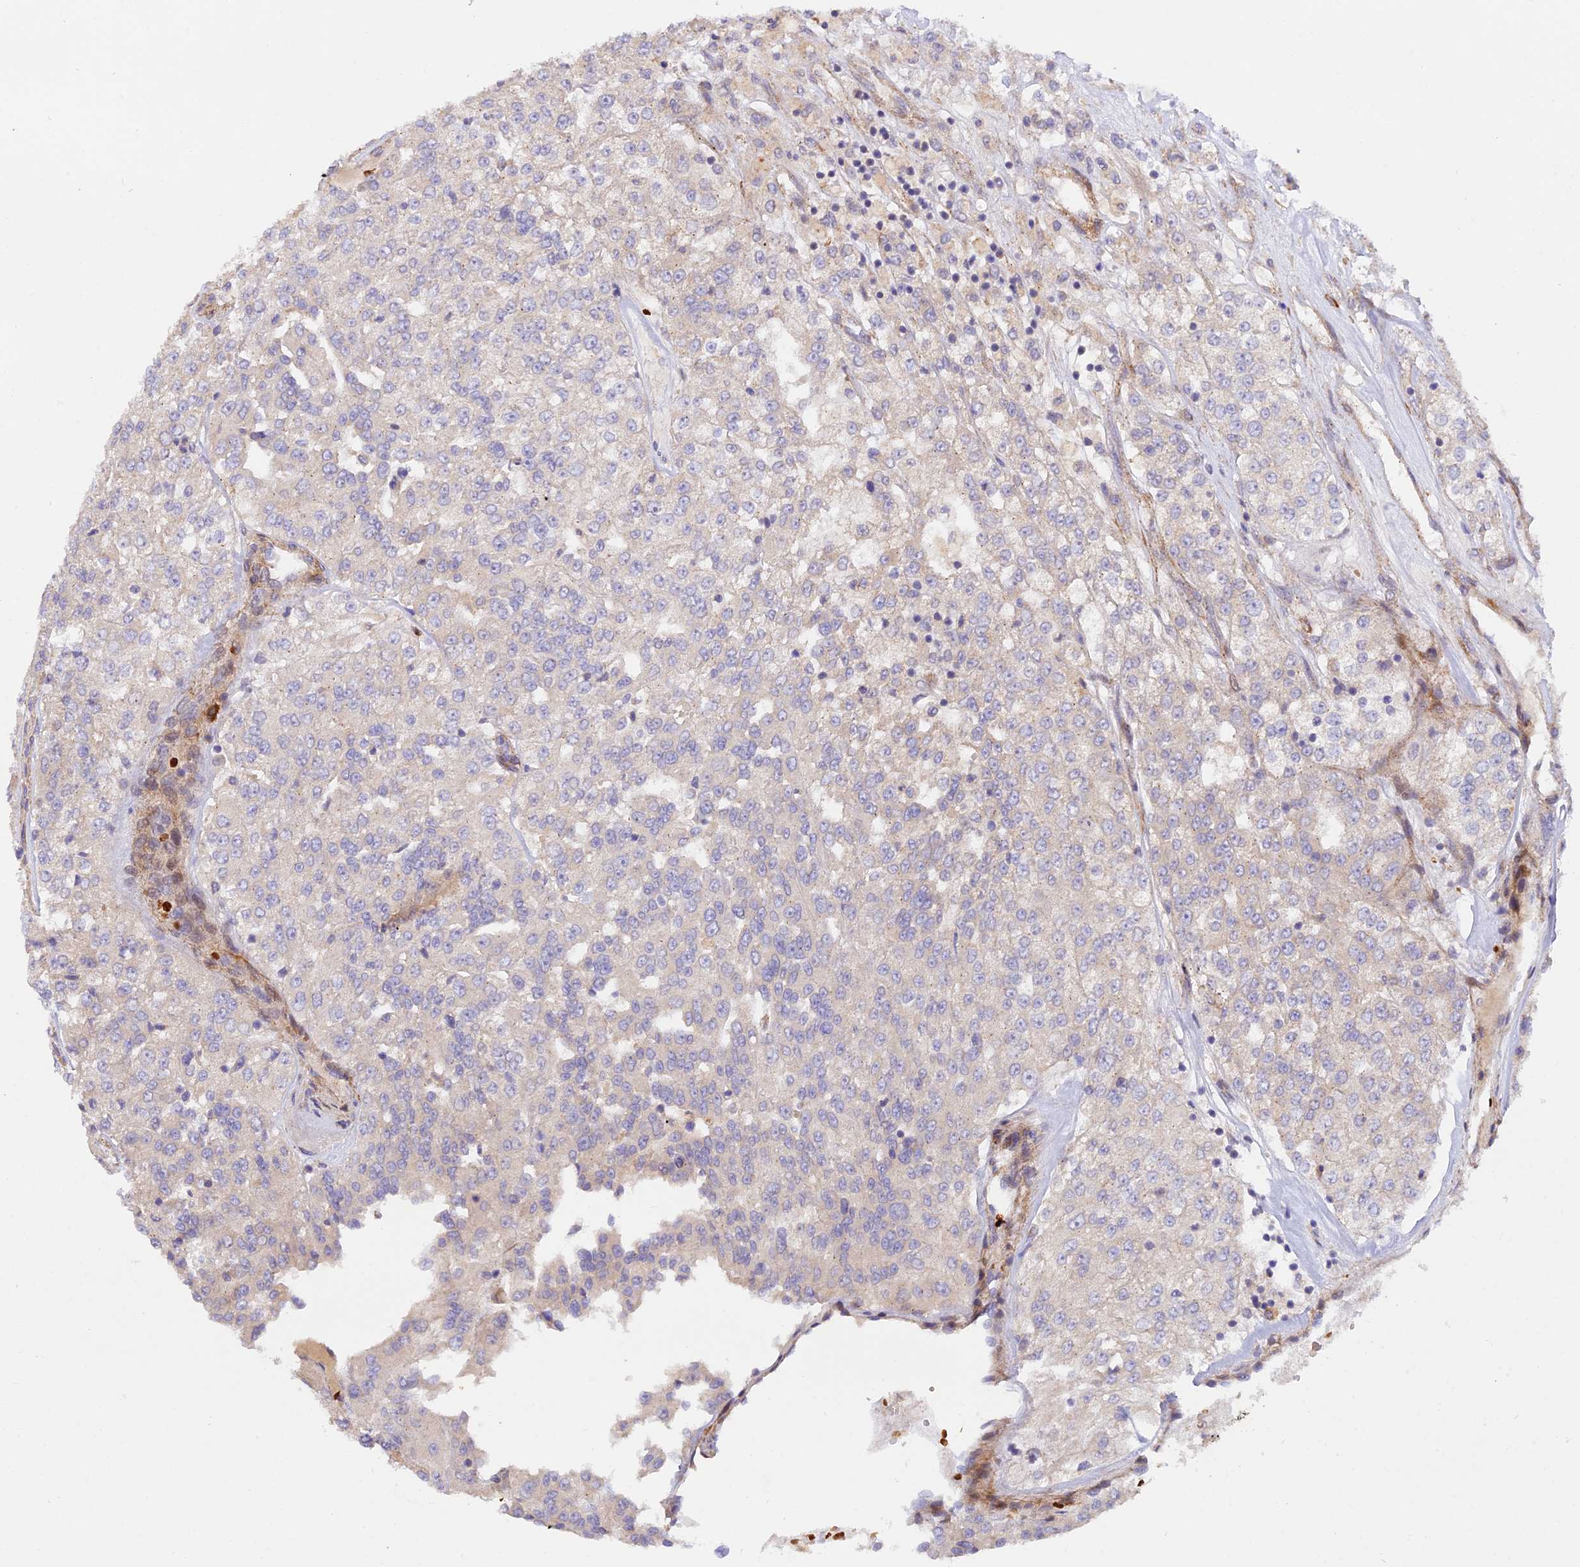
{"staining": {"intensity": "negative", "quantity": "none", "location": "none"}, "tissue": "renal cancer", "cell_type": "Tumor cells", "image_type": "cancer", "snomed": [{"axis": "morphology", "description": "Adenocarcinoma, NOS"}, {"axis": "topography", "description": "Kidney"}], "caption": "A photomicrograph of human renal cancer is negative for staining in tumor cells.", "gene": "WDFY4", "patient": {"sex": "female", "age": 63}}